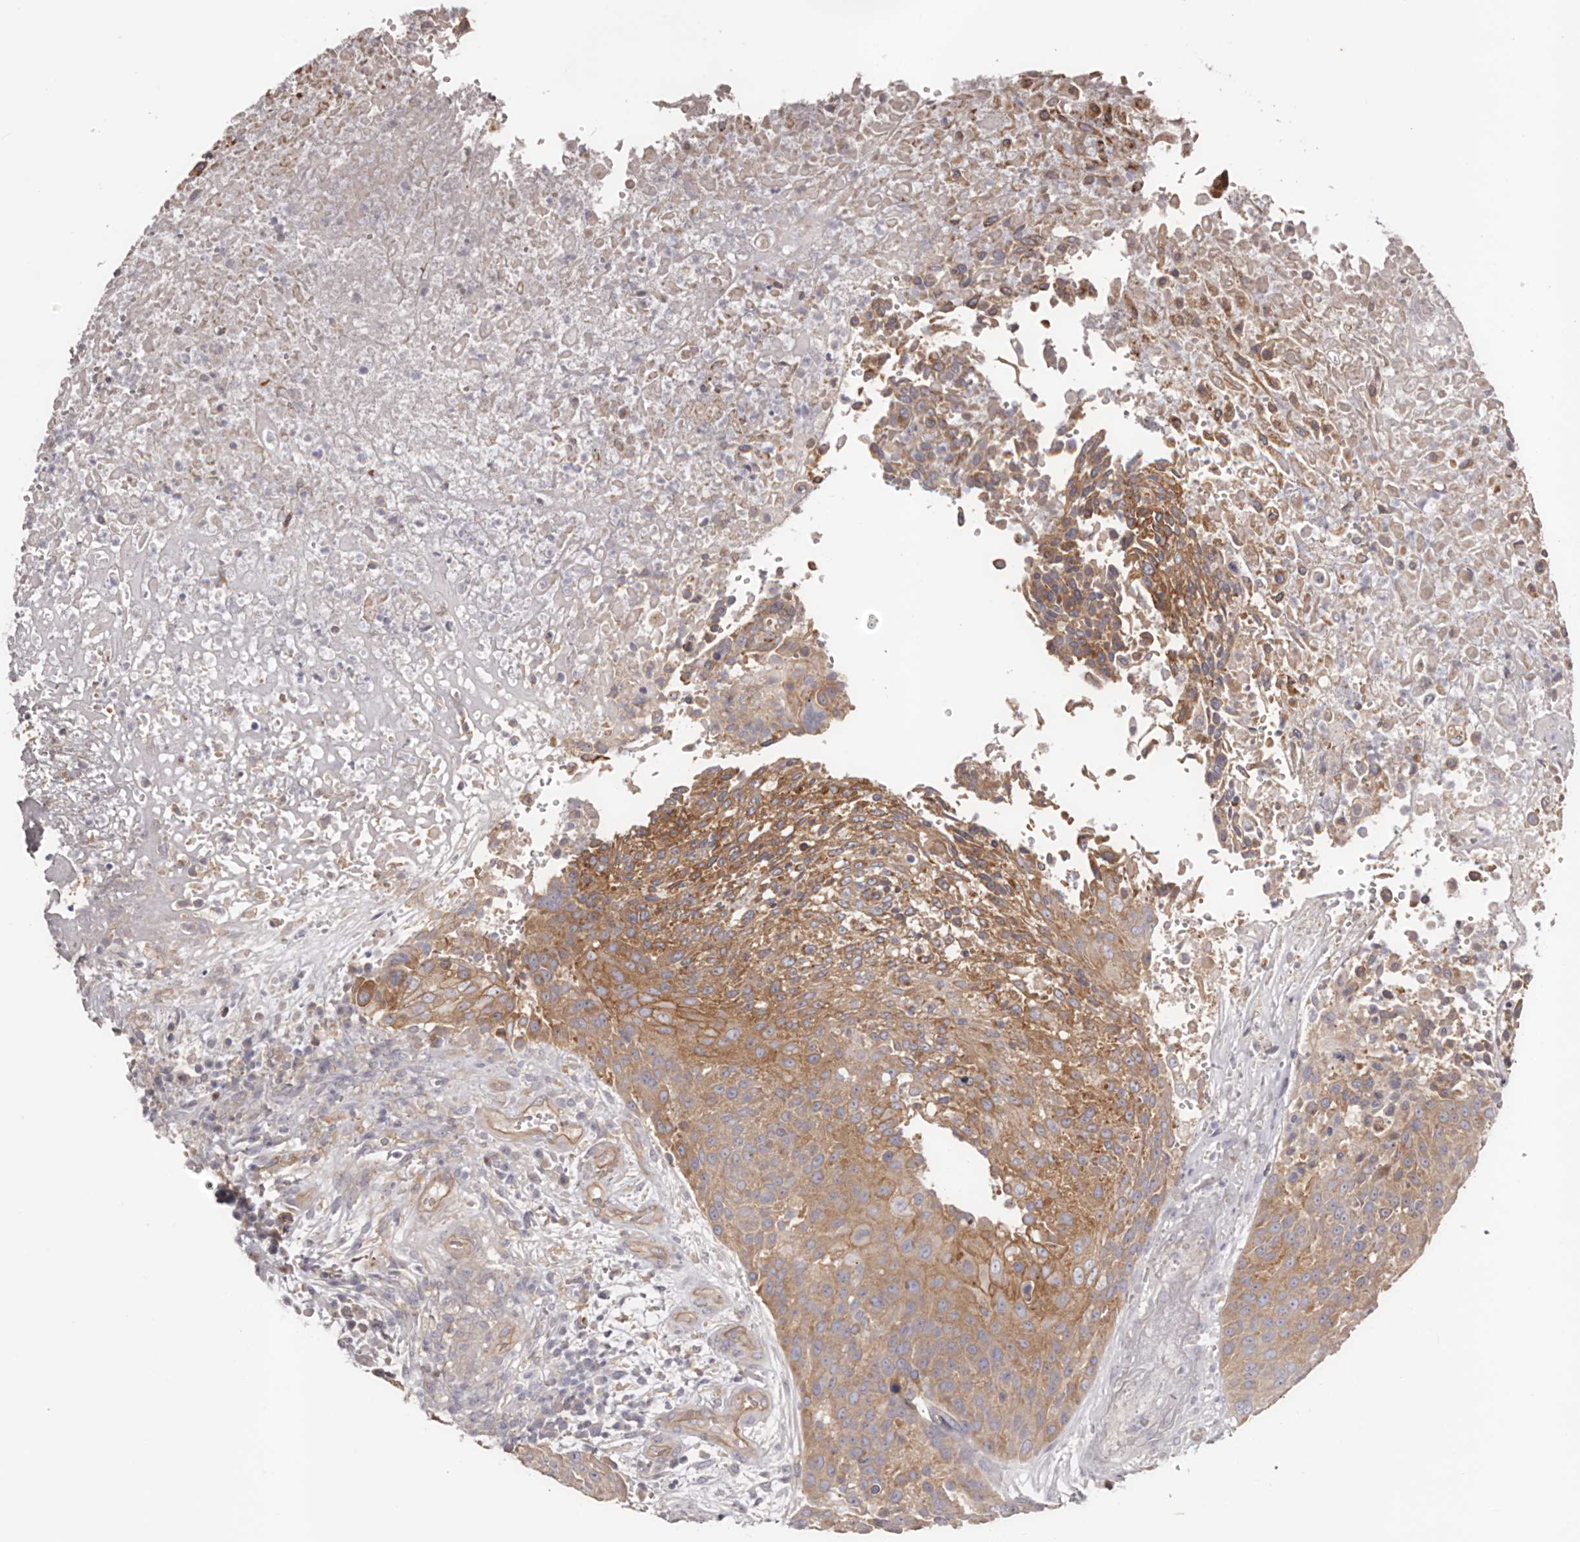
{"staining": {"intensity": "moderate", "quantity": ">75%", "location": "cytoplasmic/membranous"}, "tissue": "urothelial cancer", "cell_type": "Tumor cells", "image_type": "cancer", "snomed": [{"axis": "morphology", "description": "Urothelial carcinoma, High grade"}, {"axis": "topography", "description": "Urinary bladder"}], "caption": "Urothelial cancer tissue reveals moderate cytoplasmic/membranous positivity in about >75% of tumor cells, visualized by immunohistochemistry.", "gene": "DMRT2", "patient": {"sex": "female", "age": 63}}